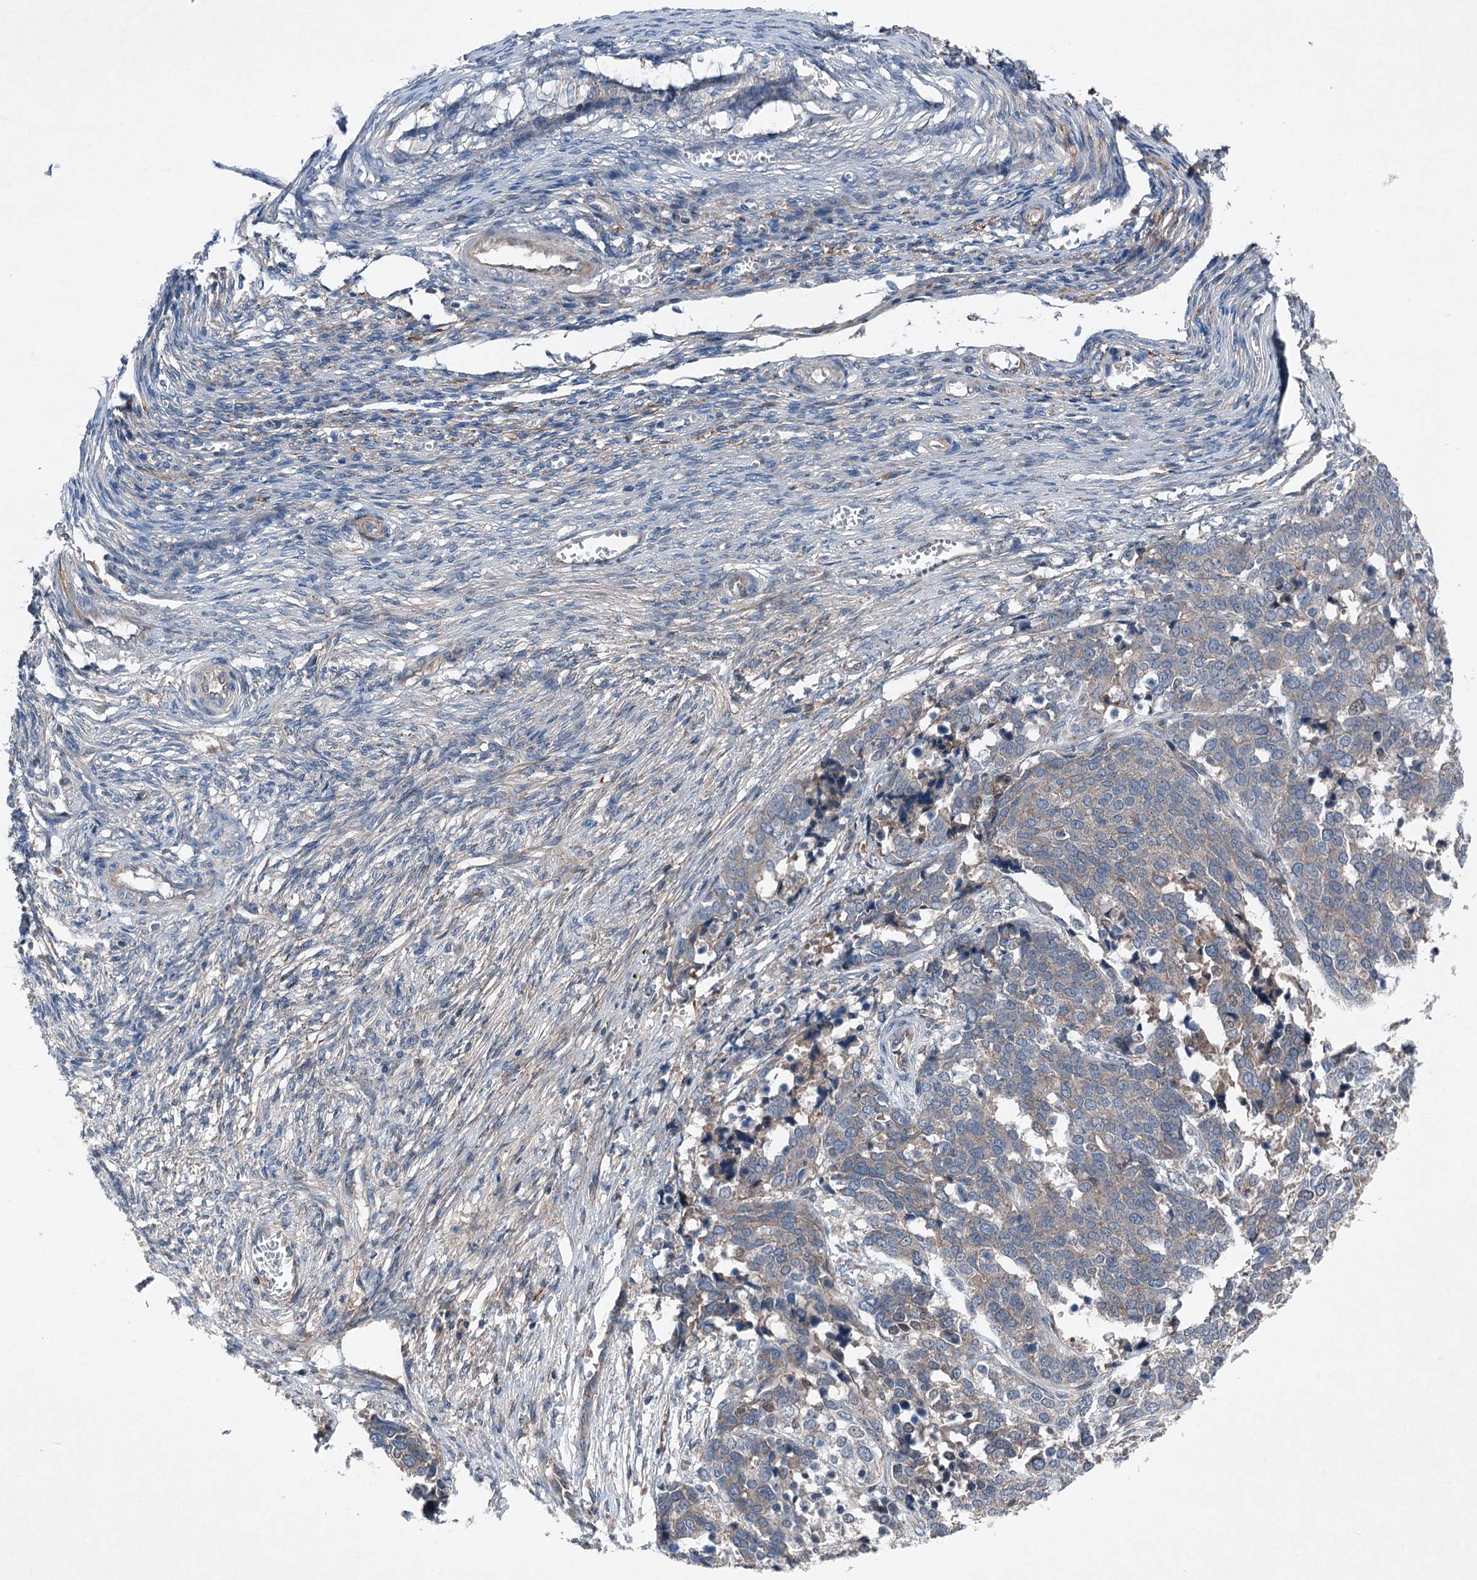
{"staining": {"intensity": "negative", "quantity": "none", "location": "none"}, "tissue": "ovarian cancer", "cell_type": "Tumor cells", "image_type": "cancer", "snomed": [{"axis": "morphology", "description": "Cystadenocarcinoma, serous, NOS"}, {"axis": "topography", "description": "Ovary"}], "caption": "A high-resolution photomicrograph shows immunohistochemistry staining of ovarian serous cystadenocarcinoma, which demonstrates no significant expression in tumor cells.", "gene": "SLC2A10", "patient": {"sex": "female", "age": 44}}